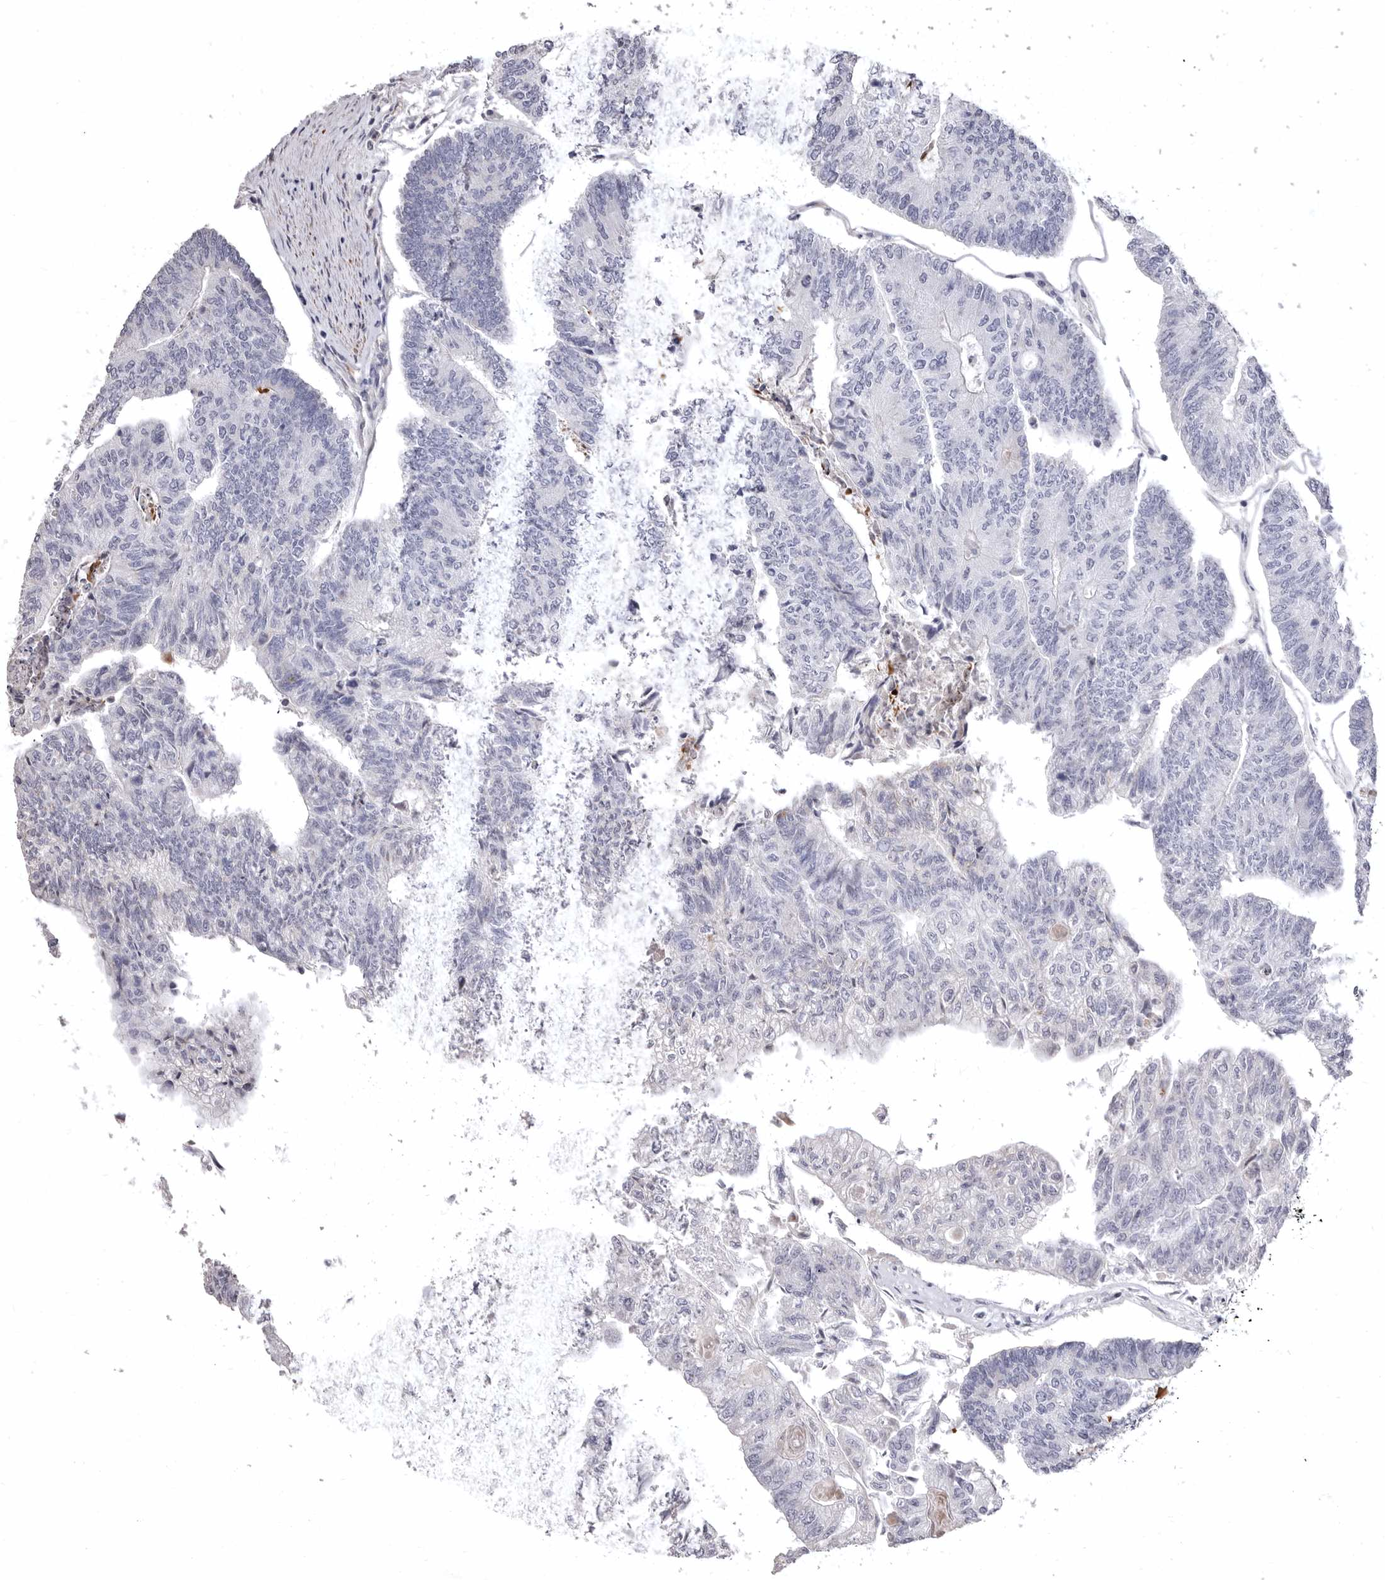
{"staining": {"intensity": "negative", "quantity": "none", "location": "none"}, "tissue": "colorectal cancer", "cell_type": "Tumor cells", "image_type": "cancer", "snomed": [{"axis": "morphology", "description": "Adenocarcinoma, NOS"}, {"axis": "topography", "description": "Colon"}], "caption": "The micrograph shows no staining of tumor cells in adenocarcinoma (colorectal). (Brightfield microscopy of DAB IHC at high magnification).", "gene": "AIDA", "patient": {"sex": "female", "age": 67}}